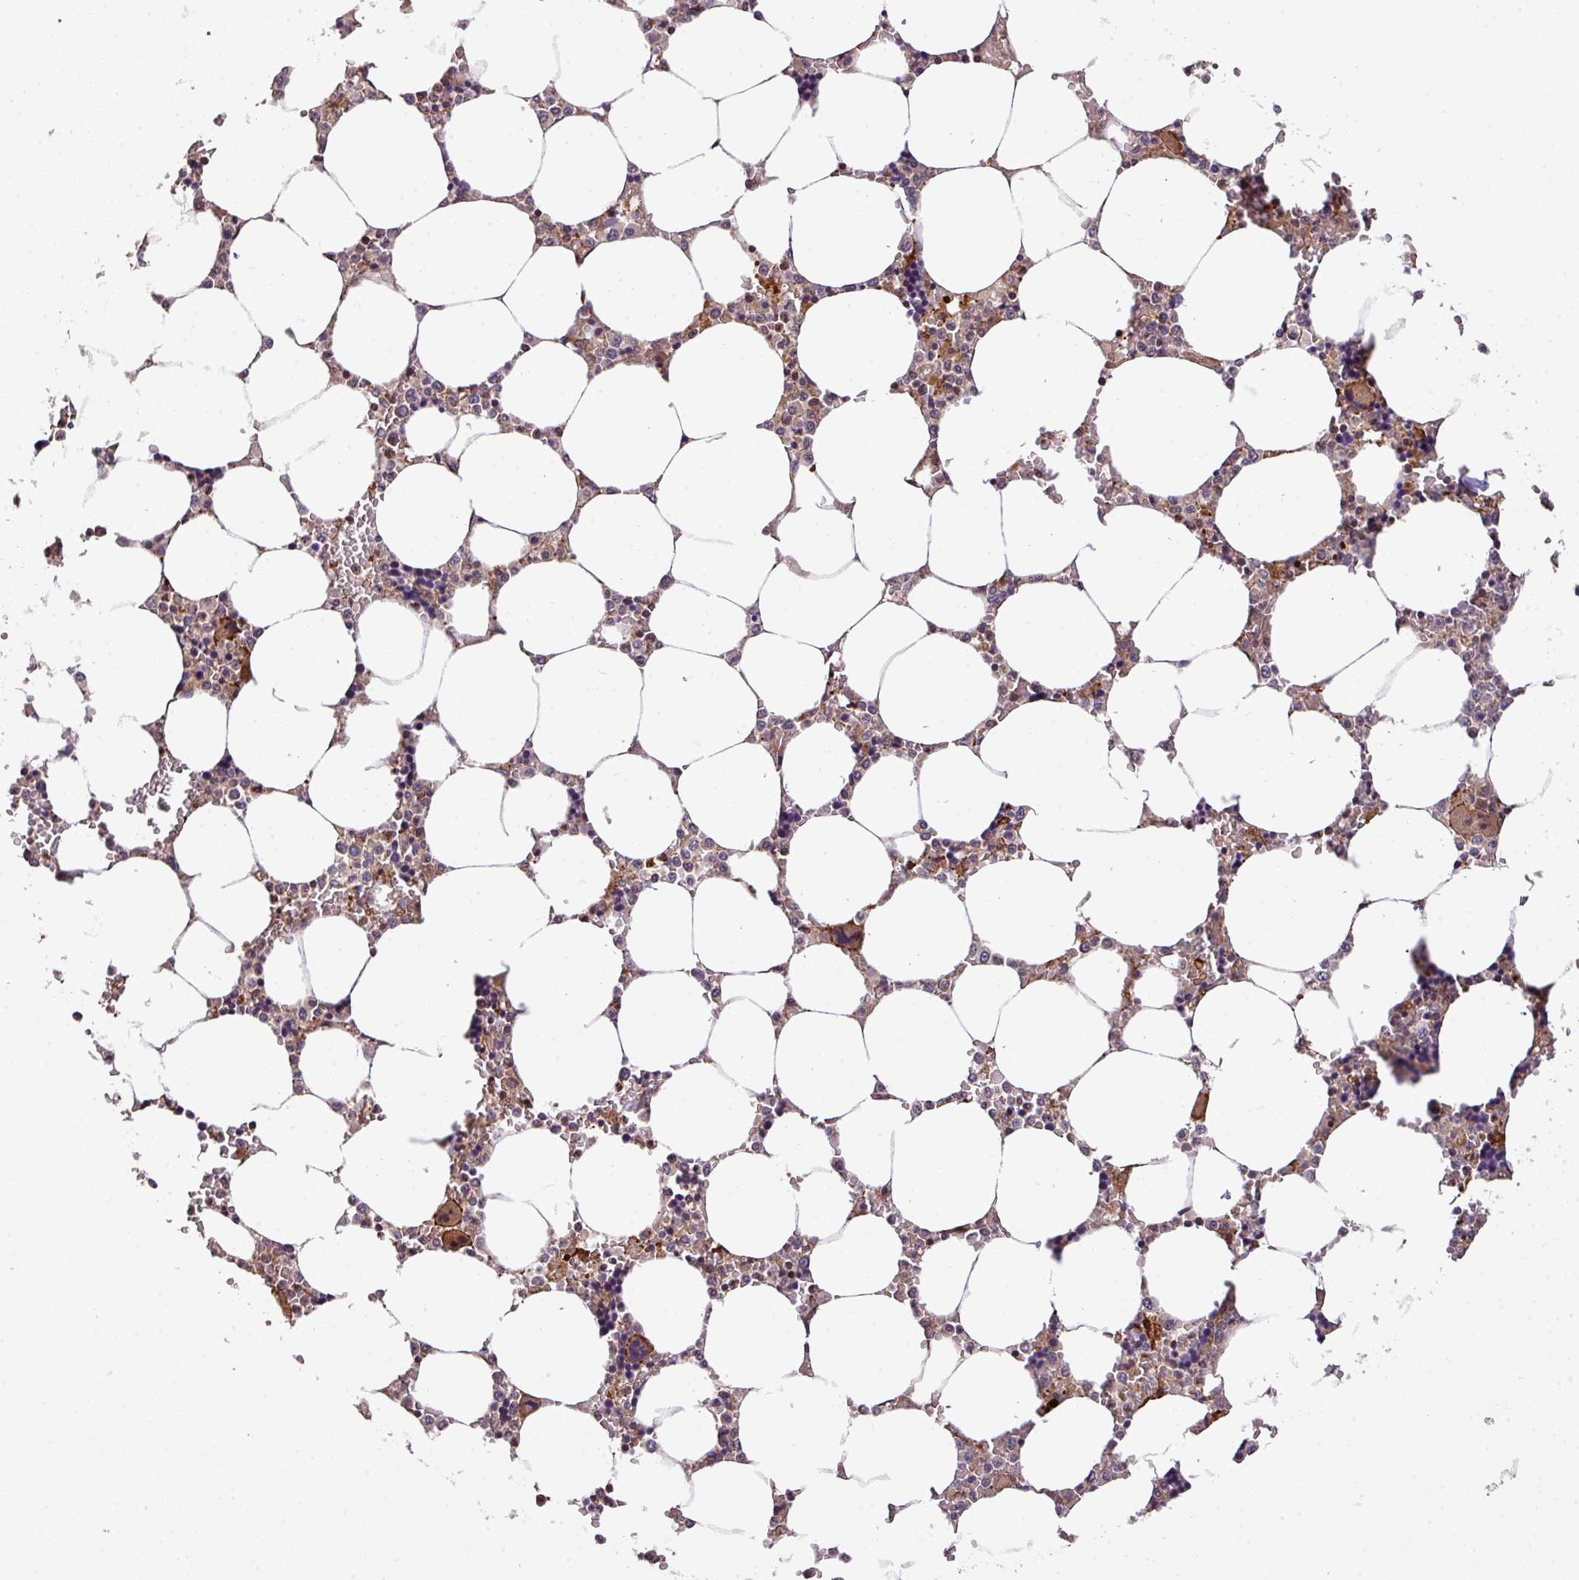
{"staining": {"intensity": "moderate", "quantity": "<25%", "location": "cytoplasmic/membranous"}, "tissue": "bone marrow", "cell_type": "Hematopoietic cells", "image_type": "normal", "snomed": [{"axis": "morphology", "description": "Normal tissue, NOS"}, {"axis": "topography", "description": "Bone marrow"}], "caption": "Immunohistochemical staining of benign human bone marrow displays low levels of moderate cytoplasmic/membranous staining in approximately <25% of hematopoietic cells. (brown staining indicates protein expression, while blue staining denotes nuclei).", "gene": "CASS4", "patient": {"sex": "male", "age": 64}}